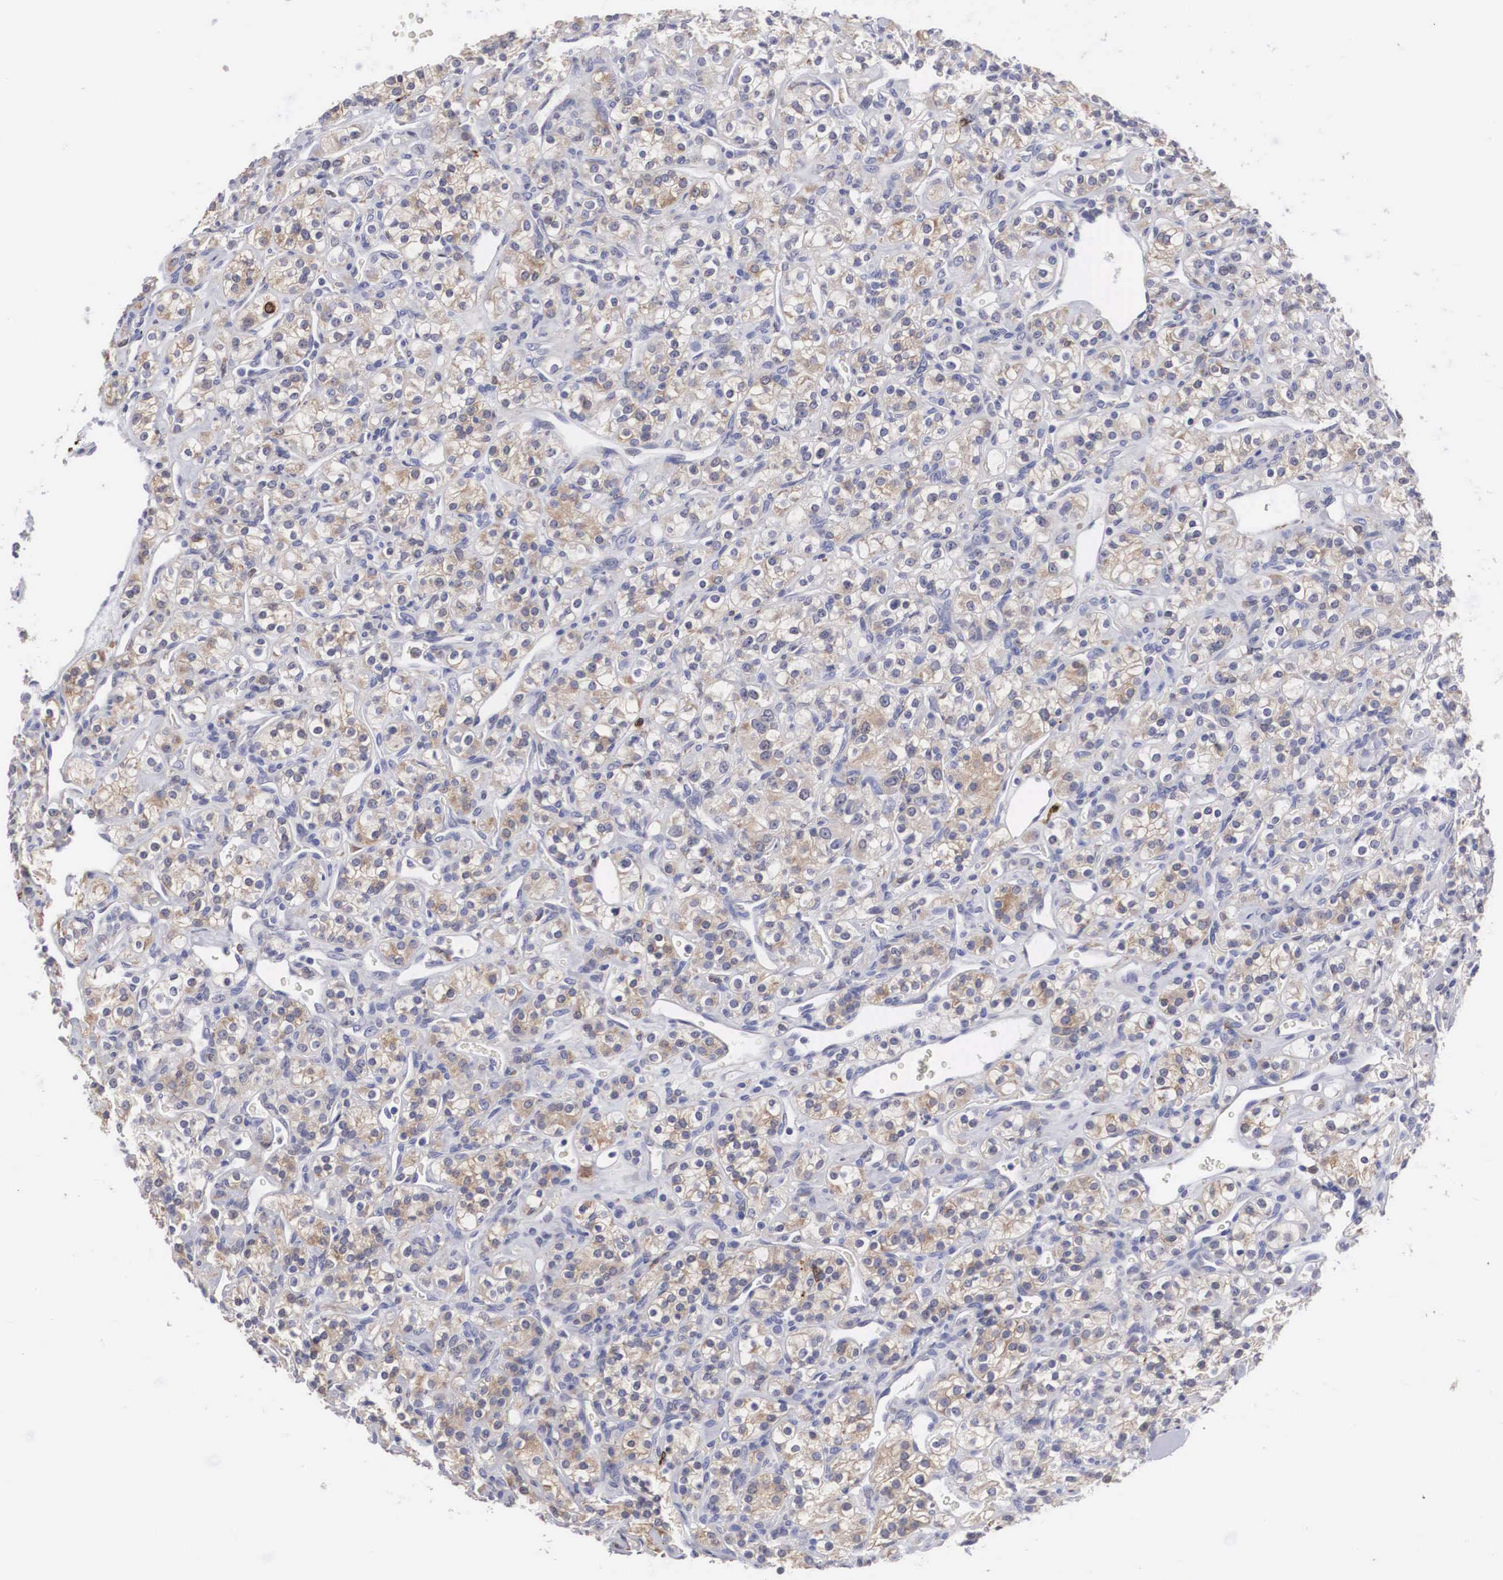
{"staining": {"intensity": "weak", "quantity": "25%-75%", "location": "cytoplasmic/membranous"}, "tissue": "renal cancer", "cell_type": "Tumor cells", "image_type": "cancer", "snomed": [{"axis": "morphology", "description": "Adenocarcinoma, NOS"}, {"axis": "topography", "description": "Kidney"}], "caption": "Renal cancer (adenocarcinoma) stained with a protein marker demonstrates weak staining in tumor cells.", "gene": "HMOX1", "patient": {"sex": "male", "age": 77}}